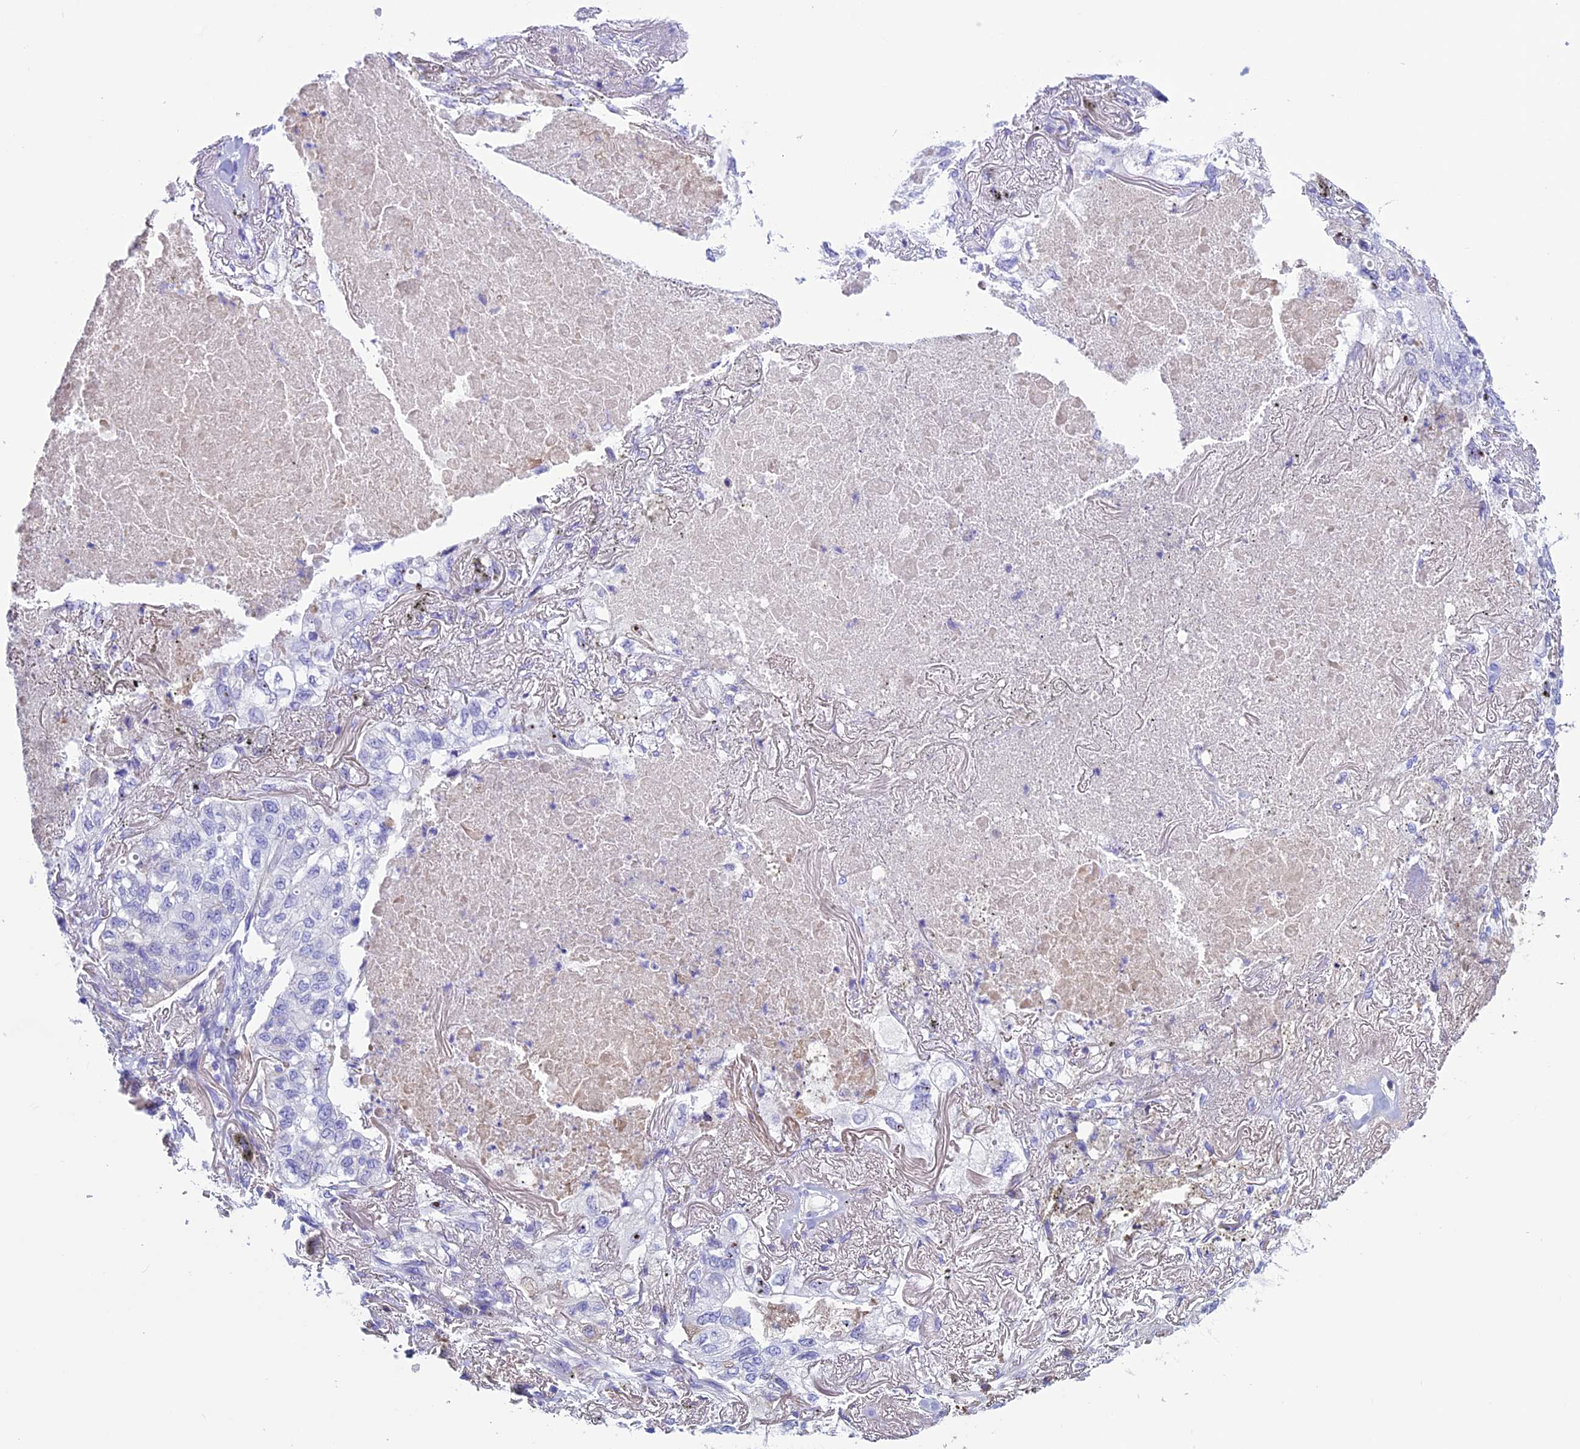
{"staining": {"intensity": "negative", "quantity": "none", "location": "none"}, "tissue": "lung cancer", "cell_type": "Tumor cells", "image_type": "cancer", "snomed": [{"axis": "morphology", "description": "Adenocarcinoma, NOS"}, {"axis": "topography", "description": "Lung"}], "caption": "Lung adenocarcinoma stained for a protein using immunohistochemistry (IHC) demonstrates no positivity tumor cells.", "gene": "IGSF6", "patient": {"sex": "male", "age": 65}}